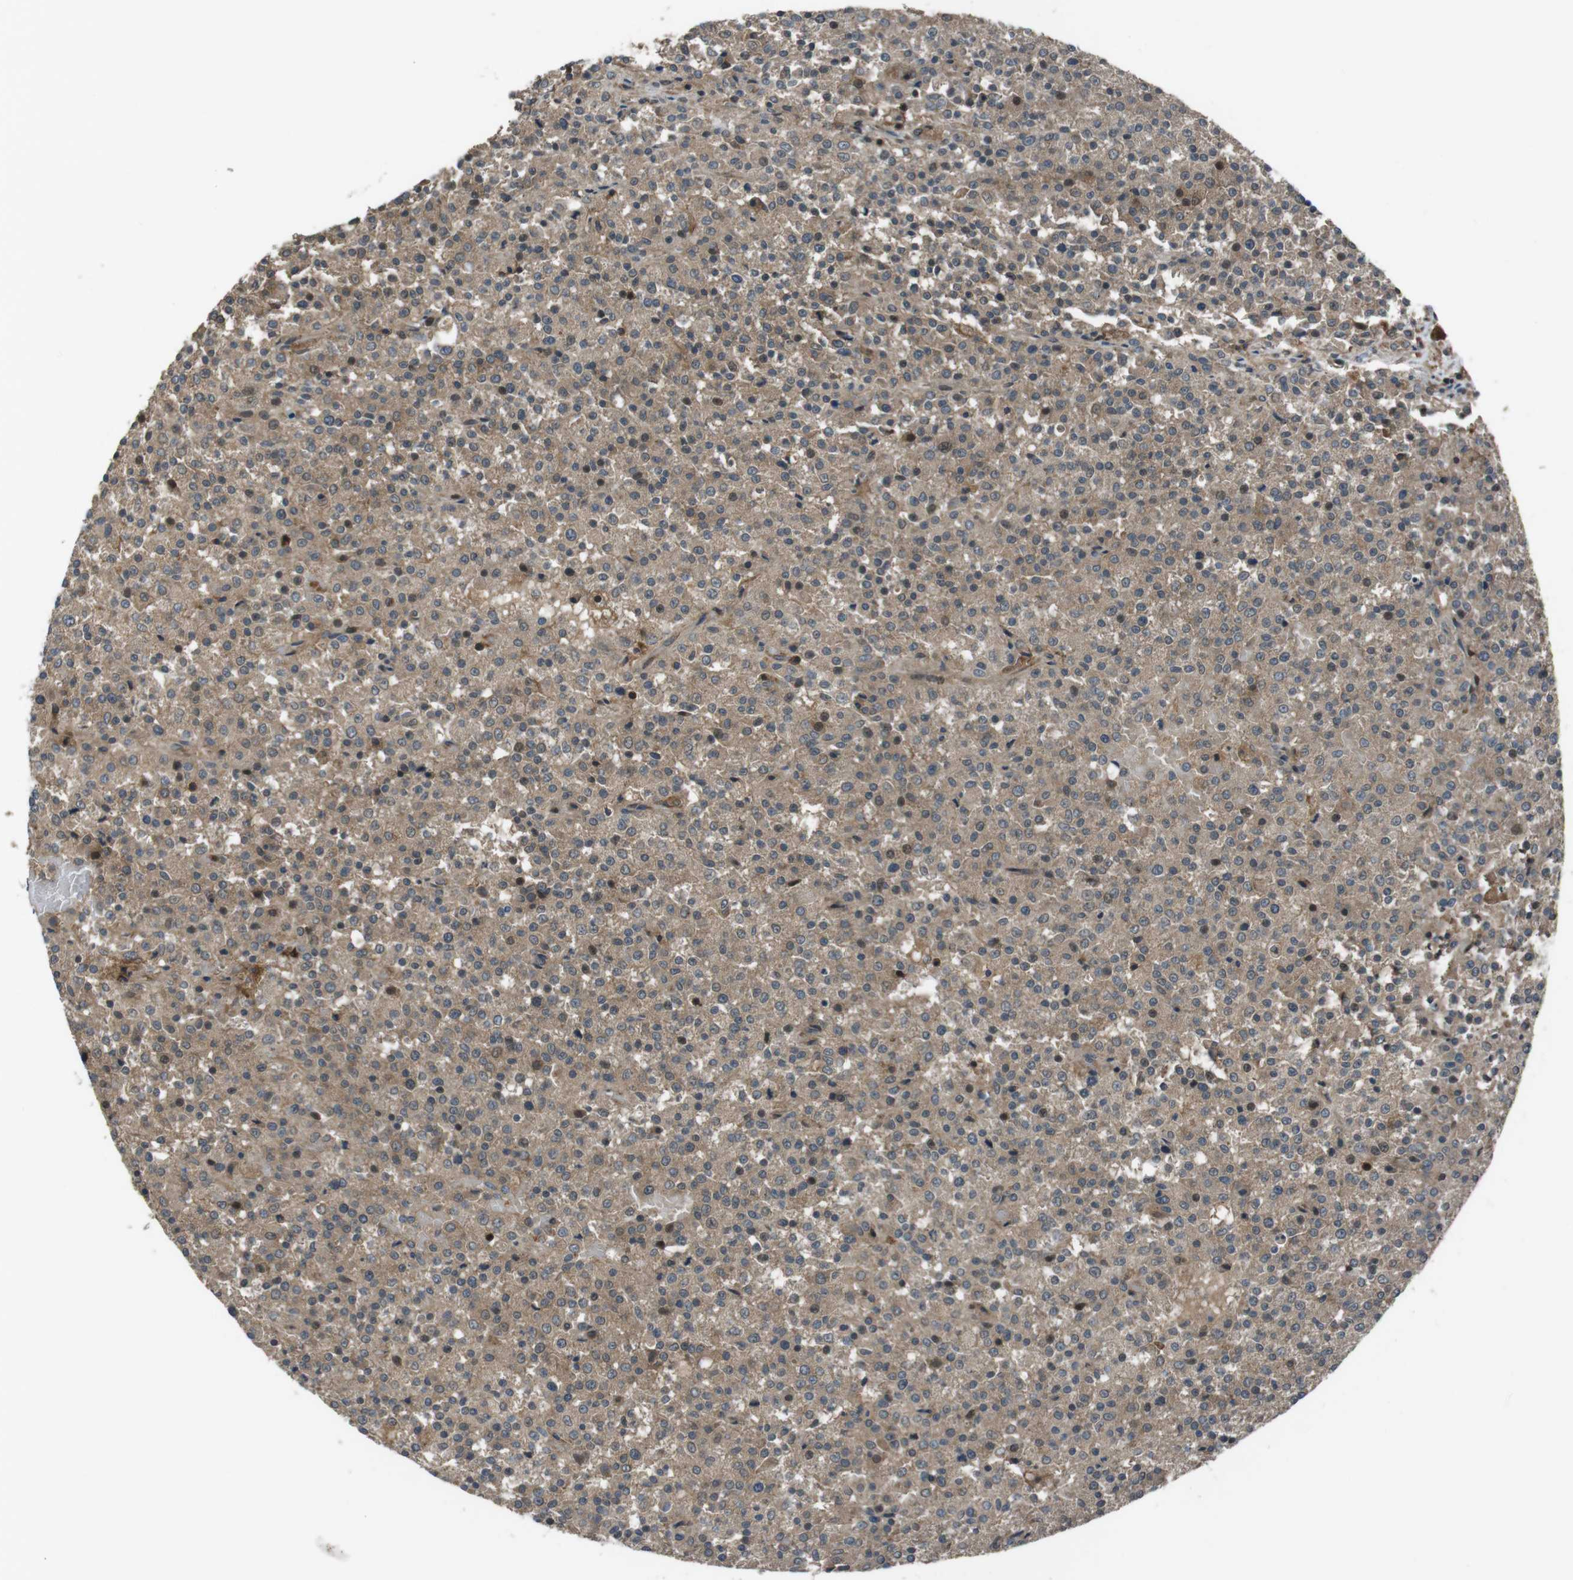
{"staining": {"intensity": "moderate", "quantity": ">75%", "location": "cytoplasmic/membranous"}, "tissue": "testis cancer", "cell_type": "Tumor cells", "image_type": "cancer", "snomed": [{"axis": "morphology", "description": "Seminoma, NOS"}, {"axis": "topography", "description": "Testis"}], "caption": "Testis cancer (seminoma) stained for a protein (brown) exhibits moderate cytoplasmic/membranous positive expression in approximately >75% of tumor cells.", "gene": "SLC22A23", "patient": {"sex": "male", "age": 59}}